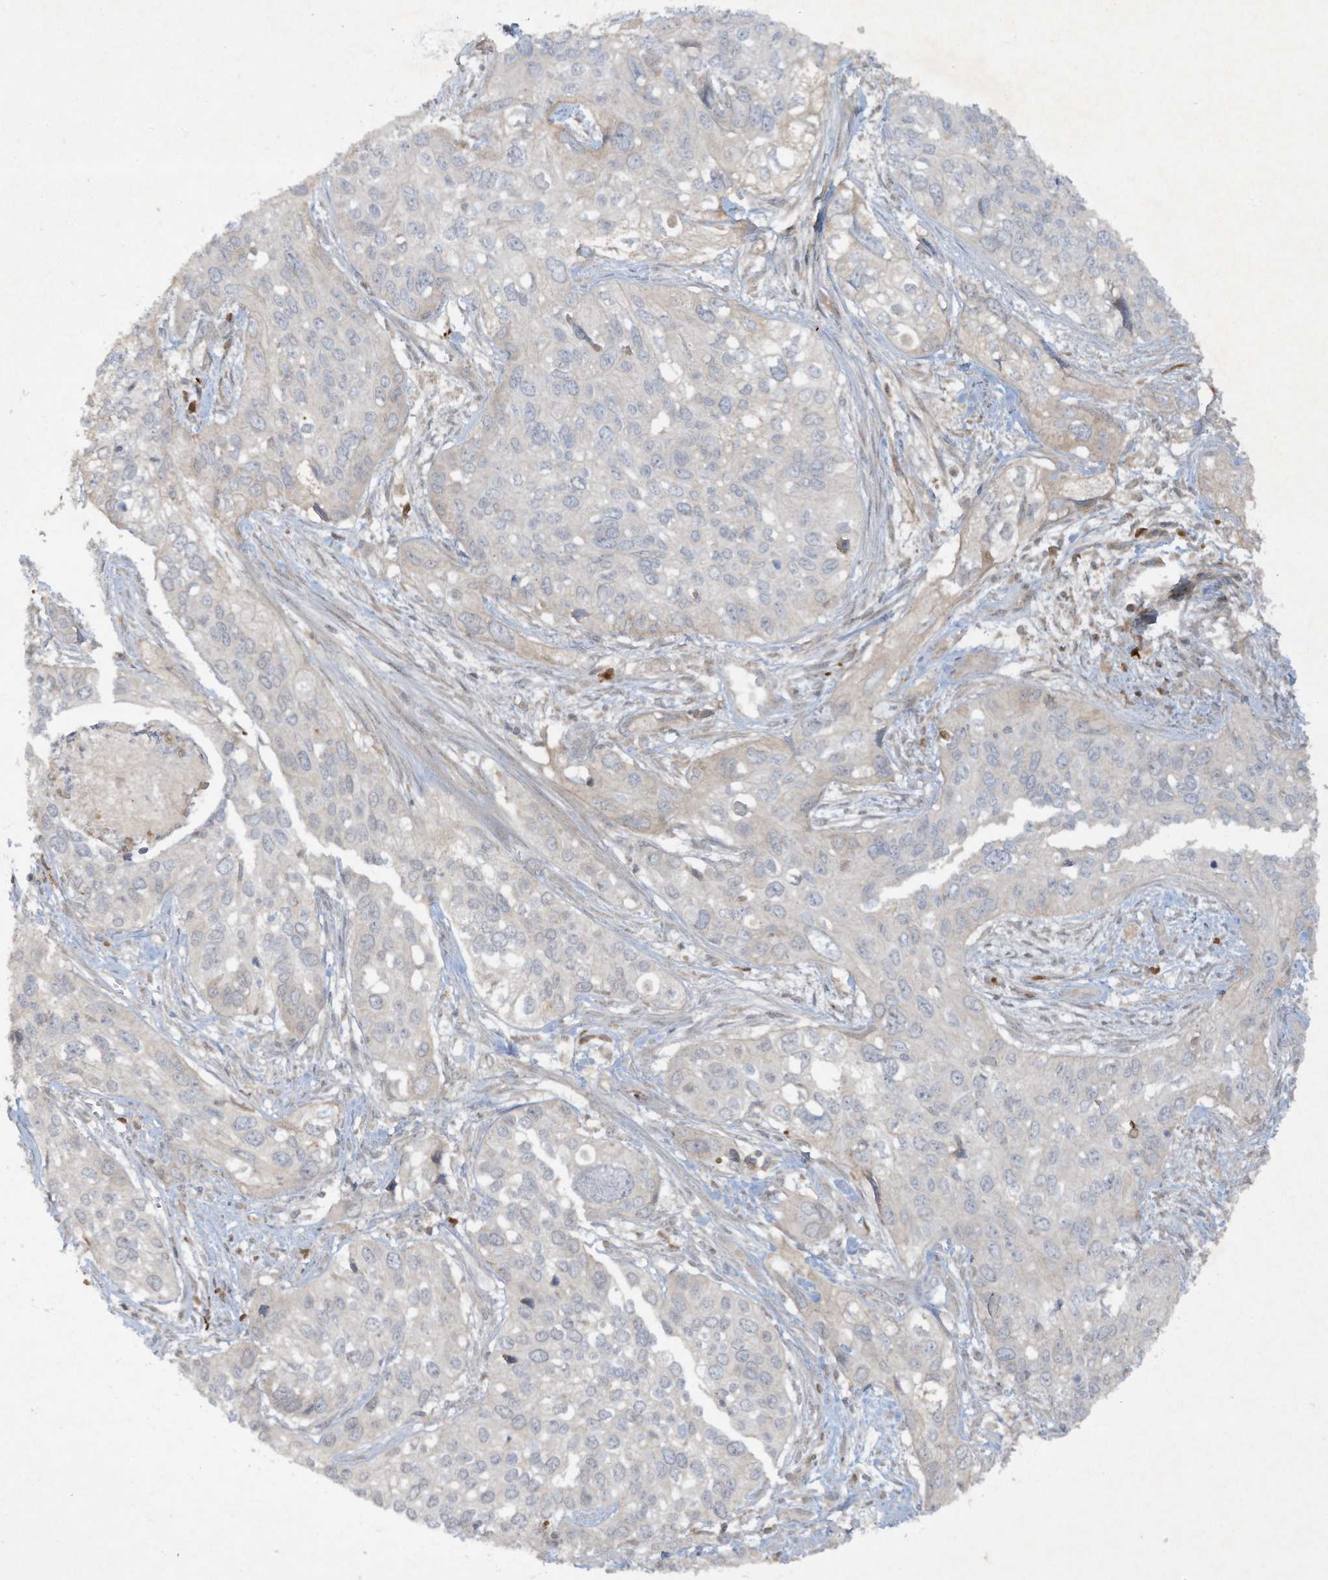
{"staining": {"intensity": "negative", "quantity": "none", "location": "none"}, "tissue": "cervical cancer", "cell_type": "Tumor cells", "image_type": "cancer", "snomed": [{"axis": "morphology", "description": "Squamous cell carcinoma, NOS"}, {"axis": "topography", "description": "Cervix"}], "caption": "Tumor cells are negative for brown protein staining in cervical squamous cell carcinoma.", "gene": "FETUB", "patient": {"sex": "female", "age": 55}}